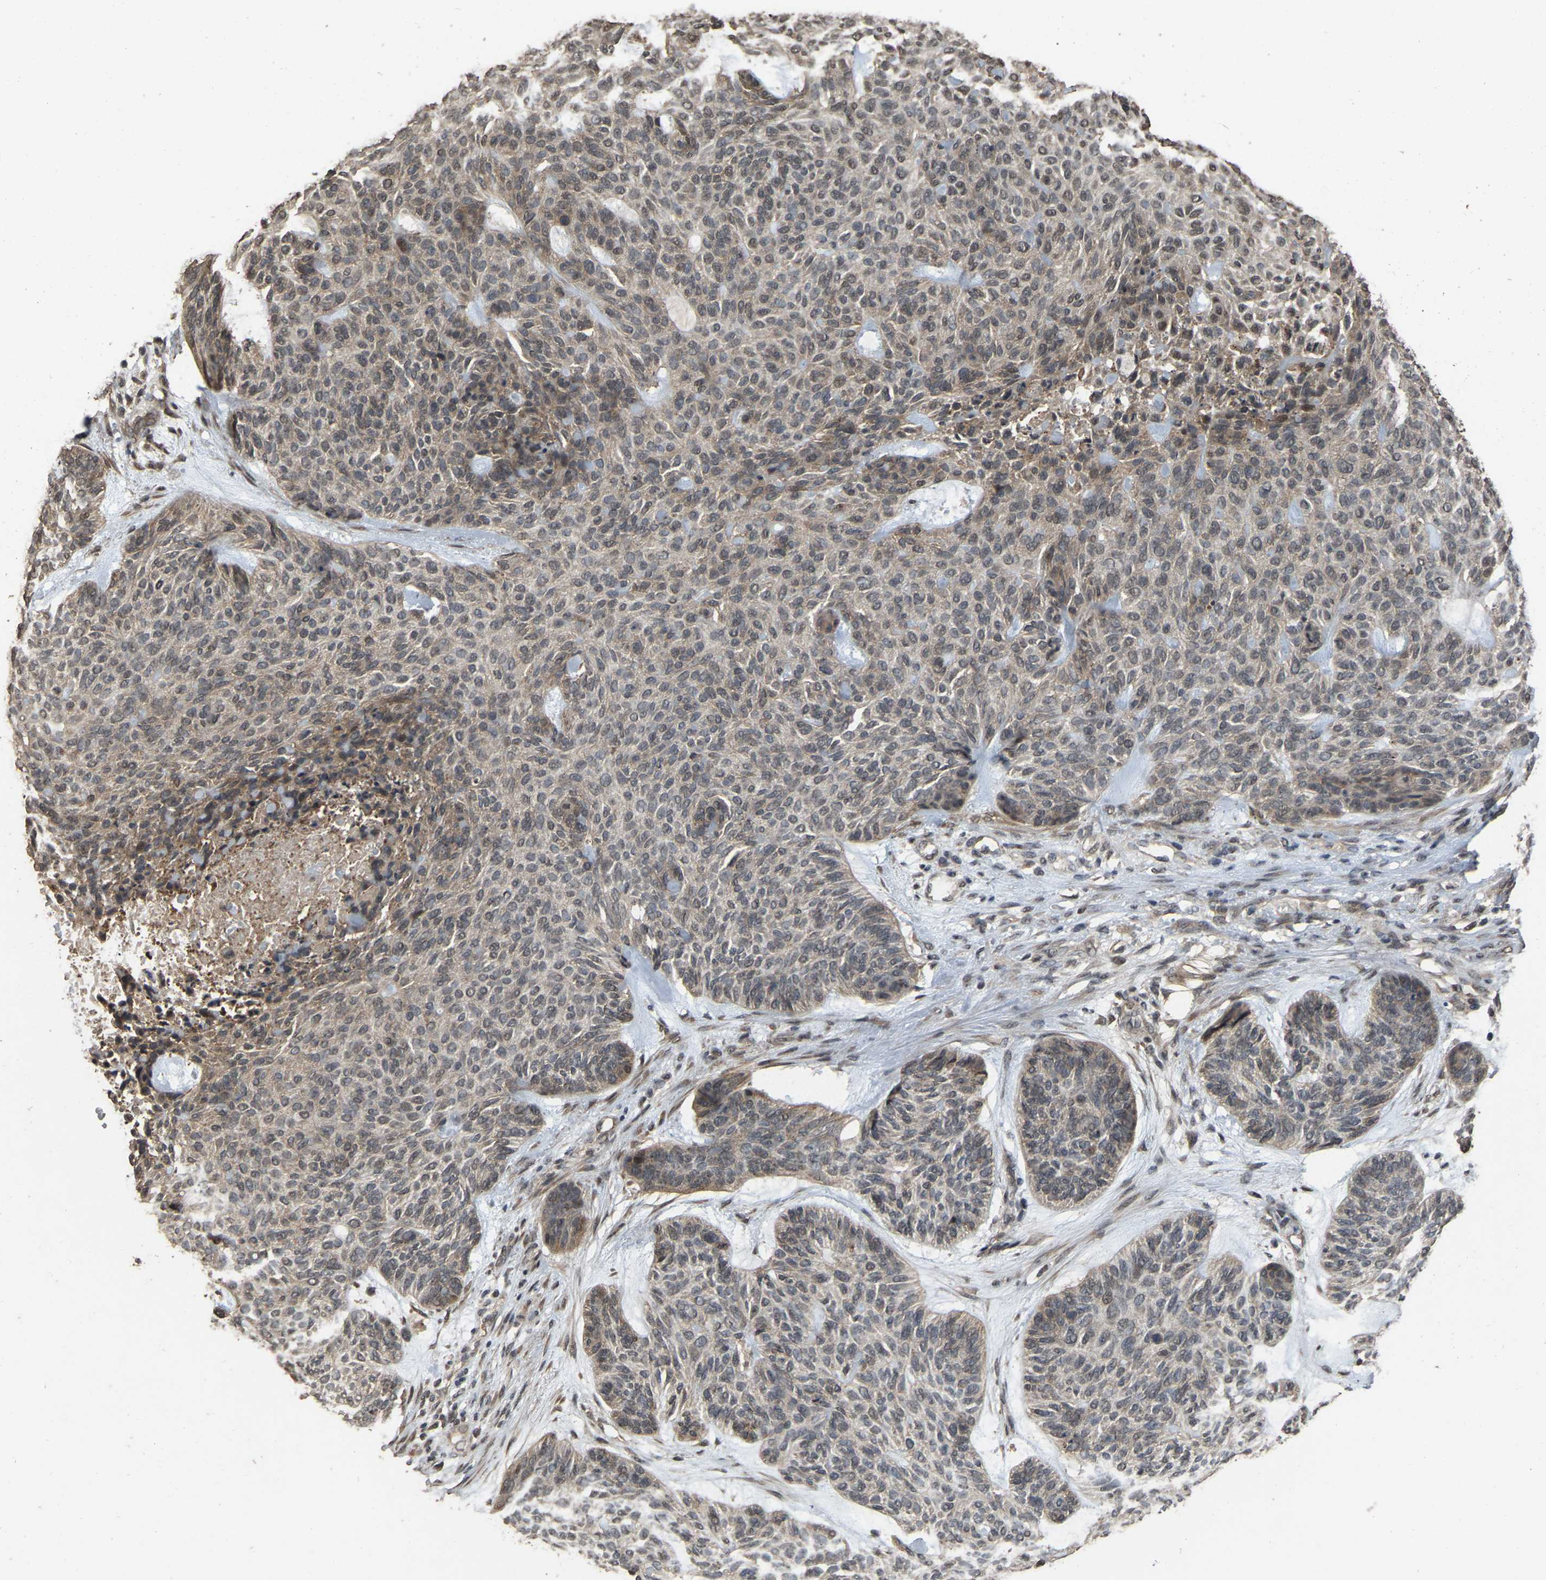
{"staining": {"intensity": "moderate", "quantity": "<25%", "location": "cytoplasmic/membranous,nuclear"}, "tissue": "skin cancer", "cell_type": "Tumor cells", "image_type": "cancer", "snomed": [{"axis": "morphology", "description": "Basal cell carcinoma"}, {"axis": "topography", "description": "Skin"}], "caption": "The immunohistochemical stain shows moderate cytoplasmic/membranous and nuclear staining in tumor cells of basal cell carcinoma (skin) tissue. (DAB (3,3'-diaminobenzidine) = brown stain, brightfield microscopy at high magnification).", "gene": "ARHGAP23", "patient": {"sex": "male", "age": 55}}